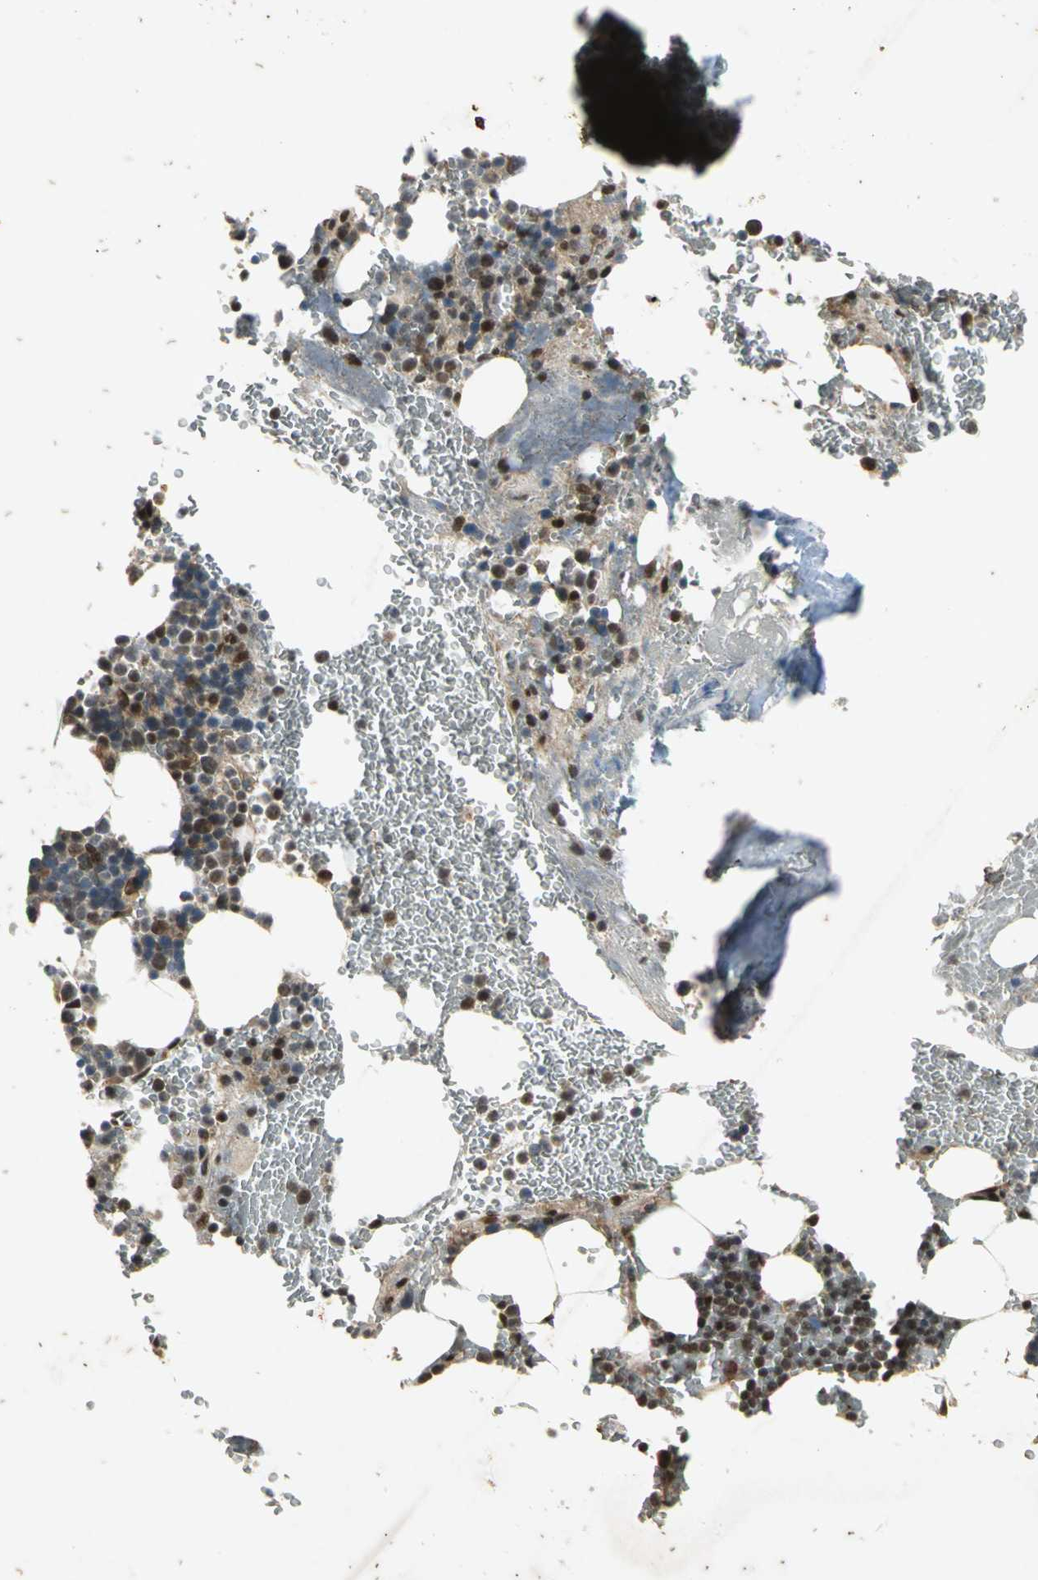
{"staining": {"intensity": "moderate", "quantity": "25%-75%", "location": "nuclear"}, "tissue": "bone marrow", "cell_type": "Hematopoietic cells", "image_type": "normal", "snomed": [{"axis": "morphology", "description": "Normal tissue, NOS"}, {"axis": "topography", "description": "Bone marrow"}], "caption": "Immunohistochemistry micrograph of unremarkable bone marrow stained for a protein (brown), which reveals medium levels of moderate nuclear staining in approximately 25%-75% of hematopoietic cells.", "gene": "NOTCH3", "patient": {"sex": "female", "age": 73}}